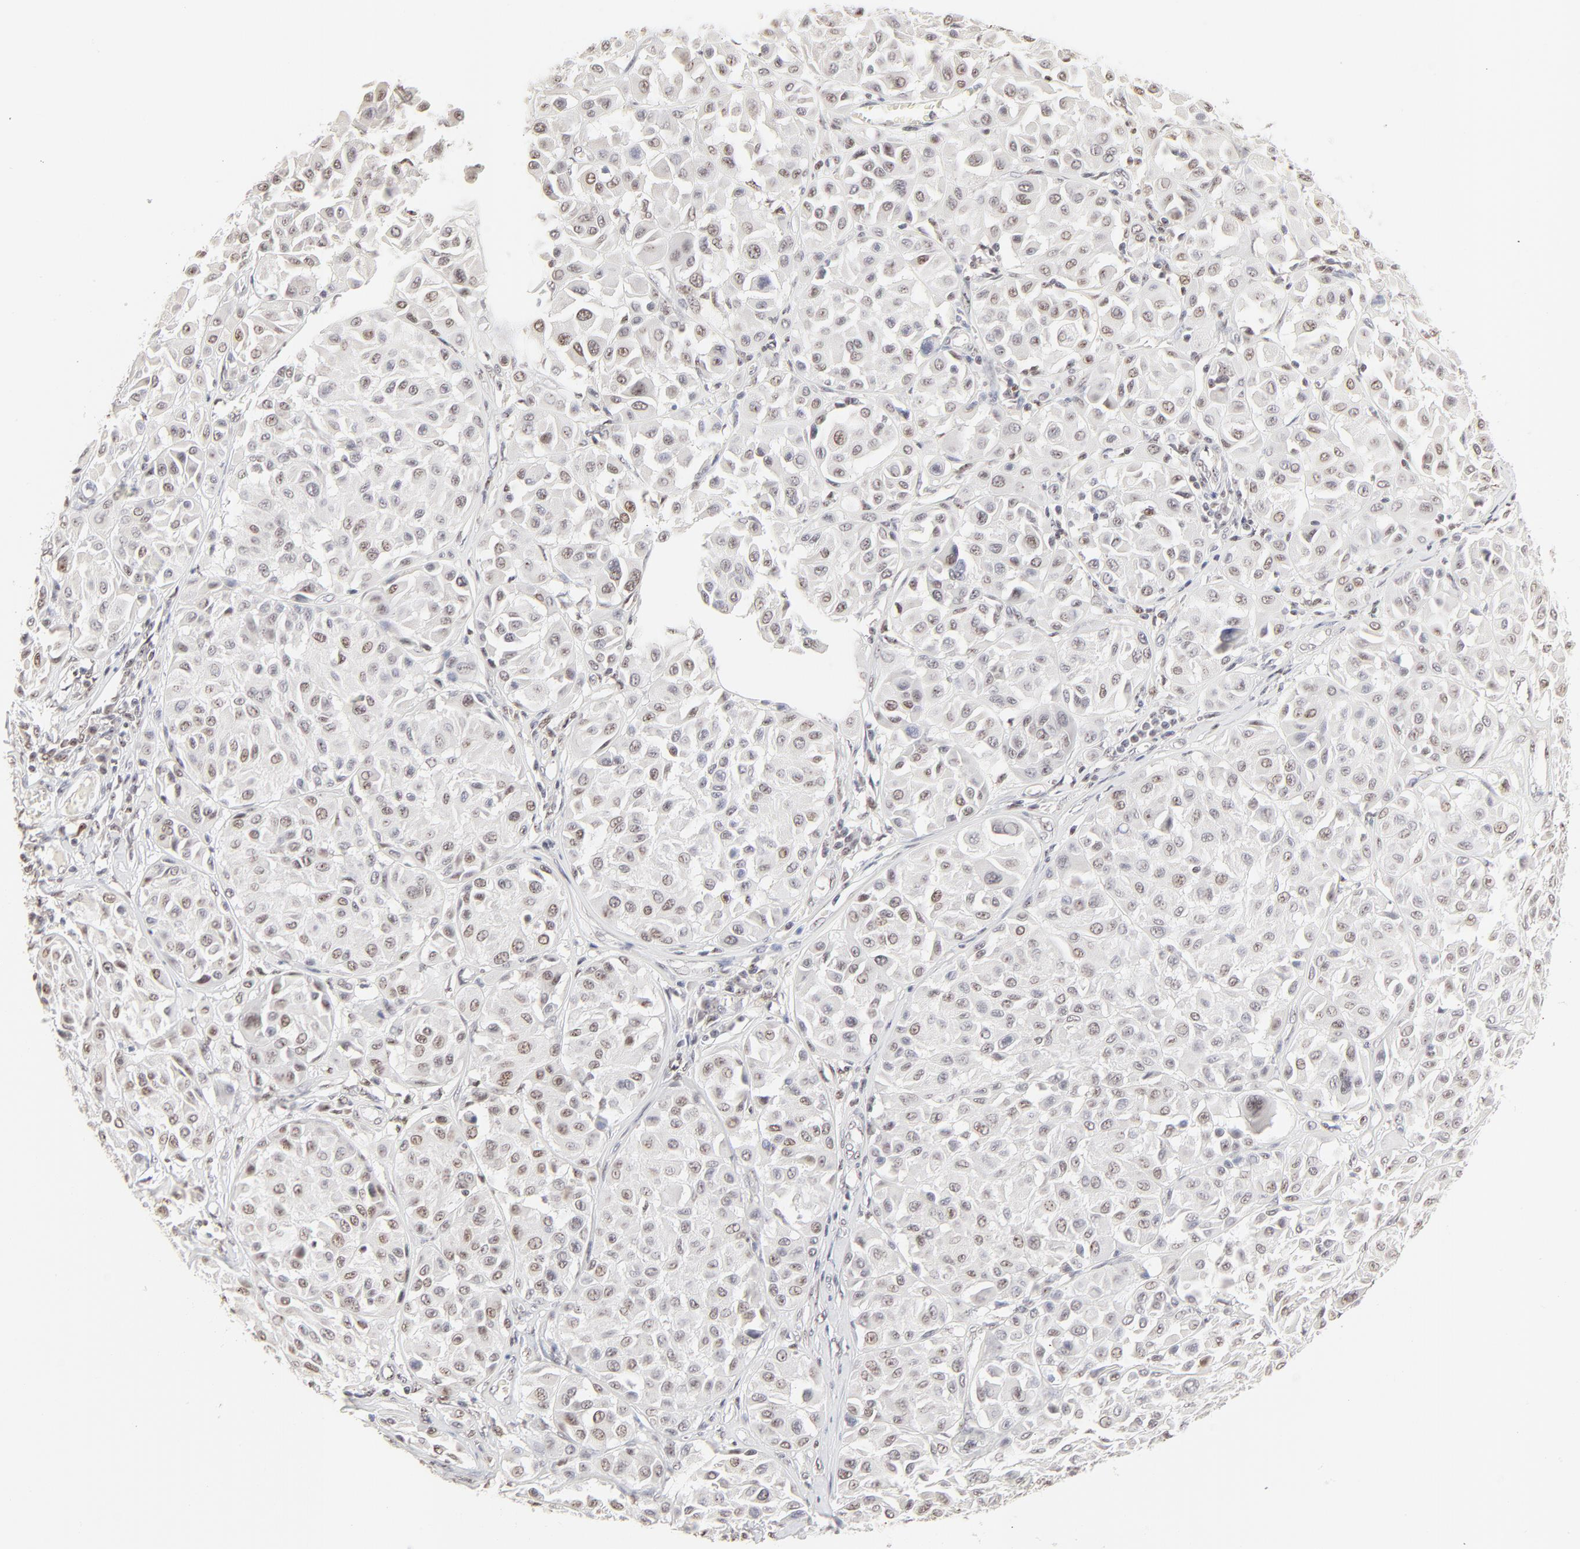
{"staining": {"intensity": "weak", "quantity": "25%-75%", "location": "nuclear"}, "tissue": "melanoma", "cell_type": "Tumor cells", "image_type": "cancer", "snomed": [{"axis": "morphology", "description": "Malignant melanoma, Metastatic site"}, {"axis": "topography", "description": "Soft tissue"}], "caption": "Immunohistochemistry of melanoma displays low levels of weak nuclear staining in about 25%-75% of tumor cells. (DAB (3,3'-diaminobenzidine) IHC with brightfield microscopy, high magnification).", "gene": "NFIL3", "patient": {"sex": "male", "age": 41}}